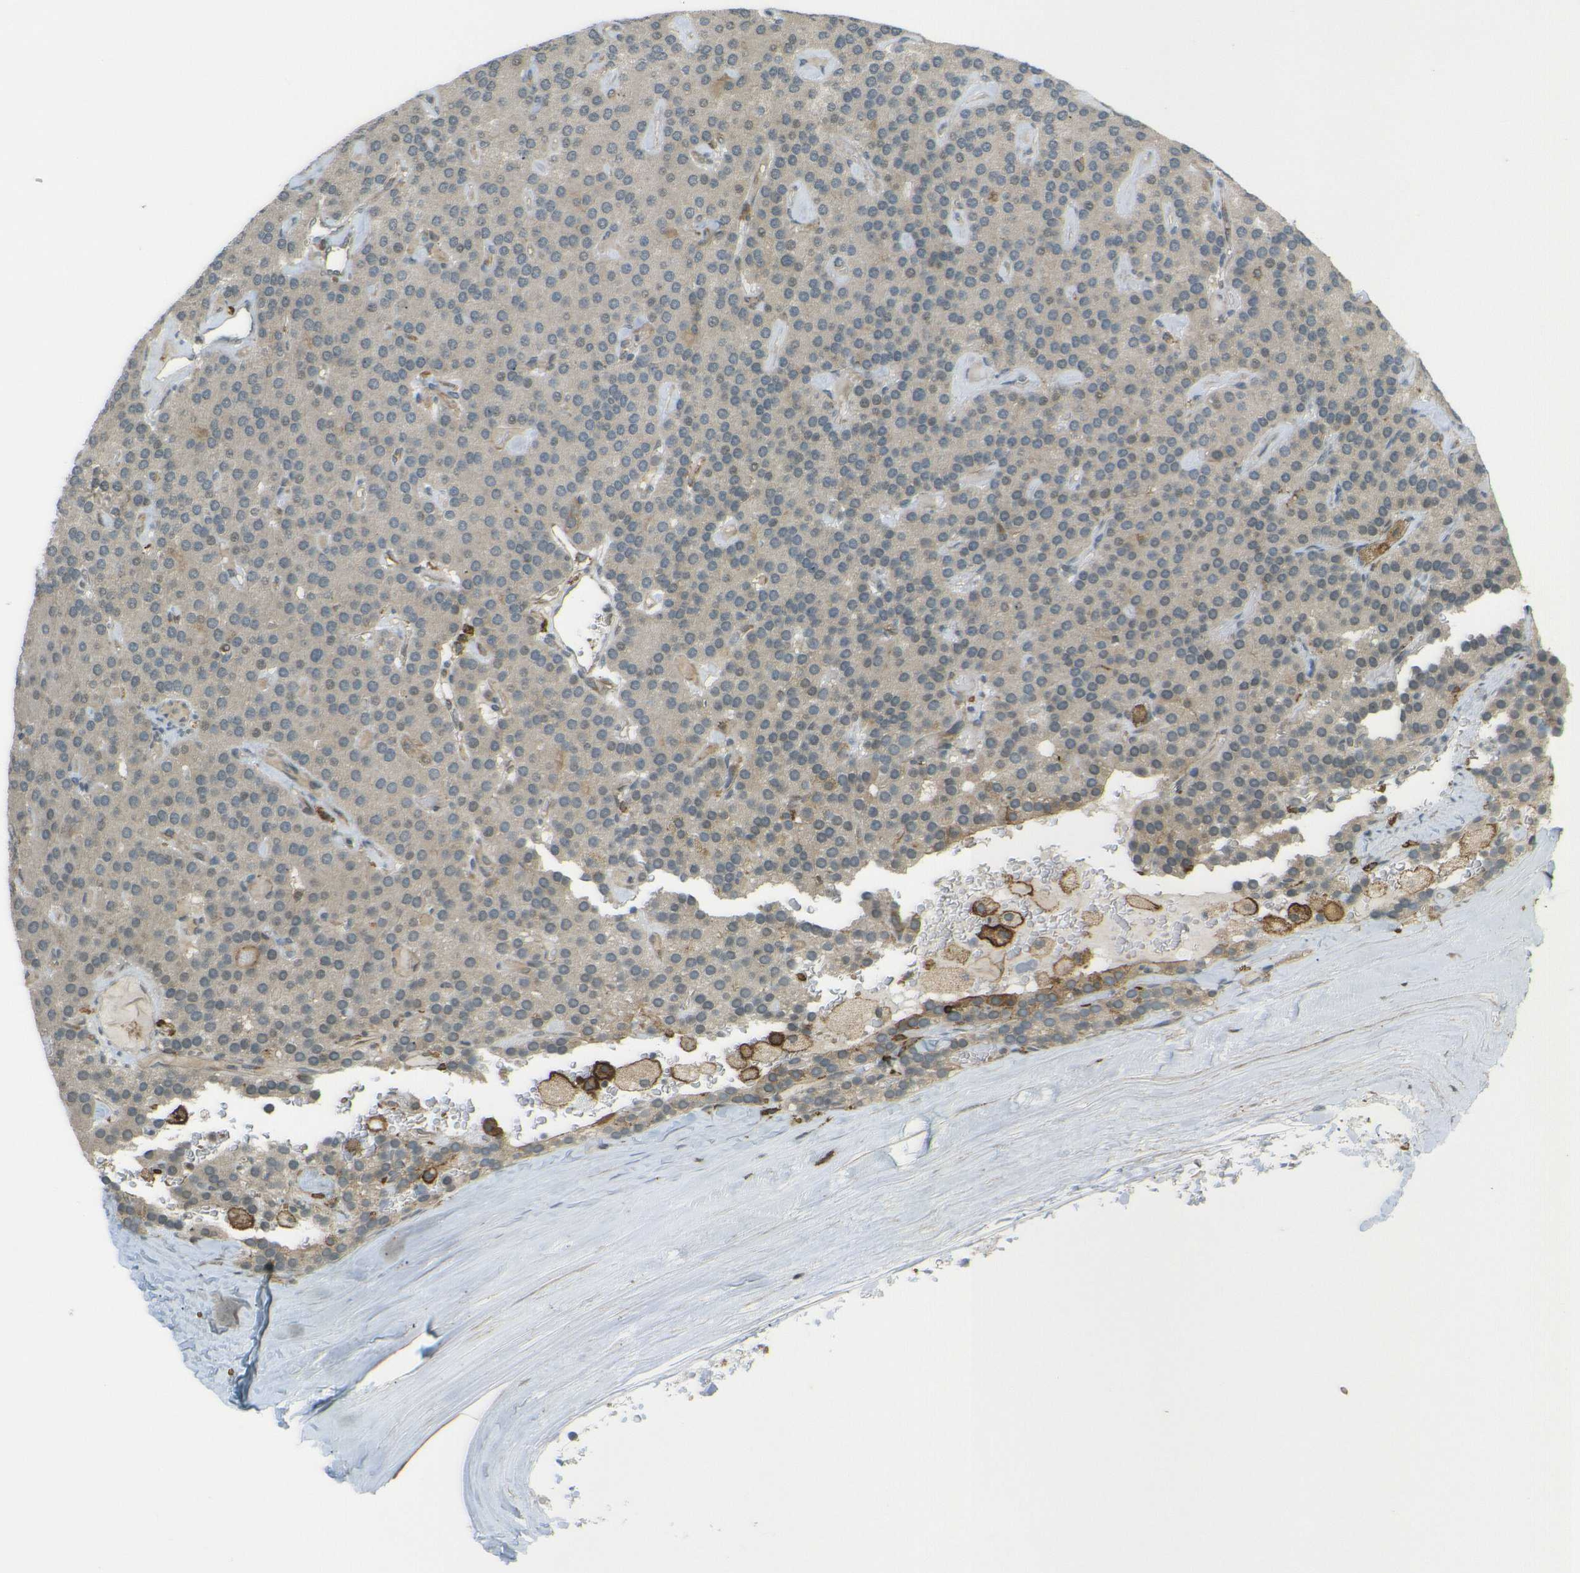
{"staining": {"intensity": "weak", "quantity": "25%-75%", "location": "cytoplasmic/membranous"}, "tissue": "parathyroid gland", "cell_type": "Glandular cells", "image_type": "normal", "snomed": [{"axis": "morphology", "description": "Normal tissue, NOS"}, {"axis": "morphology", "description": "Adenoma, NOS"}, {"axis": "topography", "description": "Parathyroid gland"}], "caption": "Parathyroid gland stained with DAB (3,3'-diaminobenzidine) immunohistochemistry (IHC) demonstrates low levels of weak cytoplasmic/membranous positivity in approximately 25%-75% of glandular cells. The staining is performed using DAB (3,3'-diaminobenzidine) brown chromogen to label protein expression. The nuclei are counter-stained blue using hematoxylin.", "gene": "DAB2", "patient": {"sex": "female", "age": 86}}